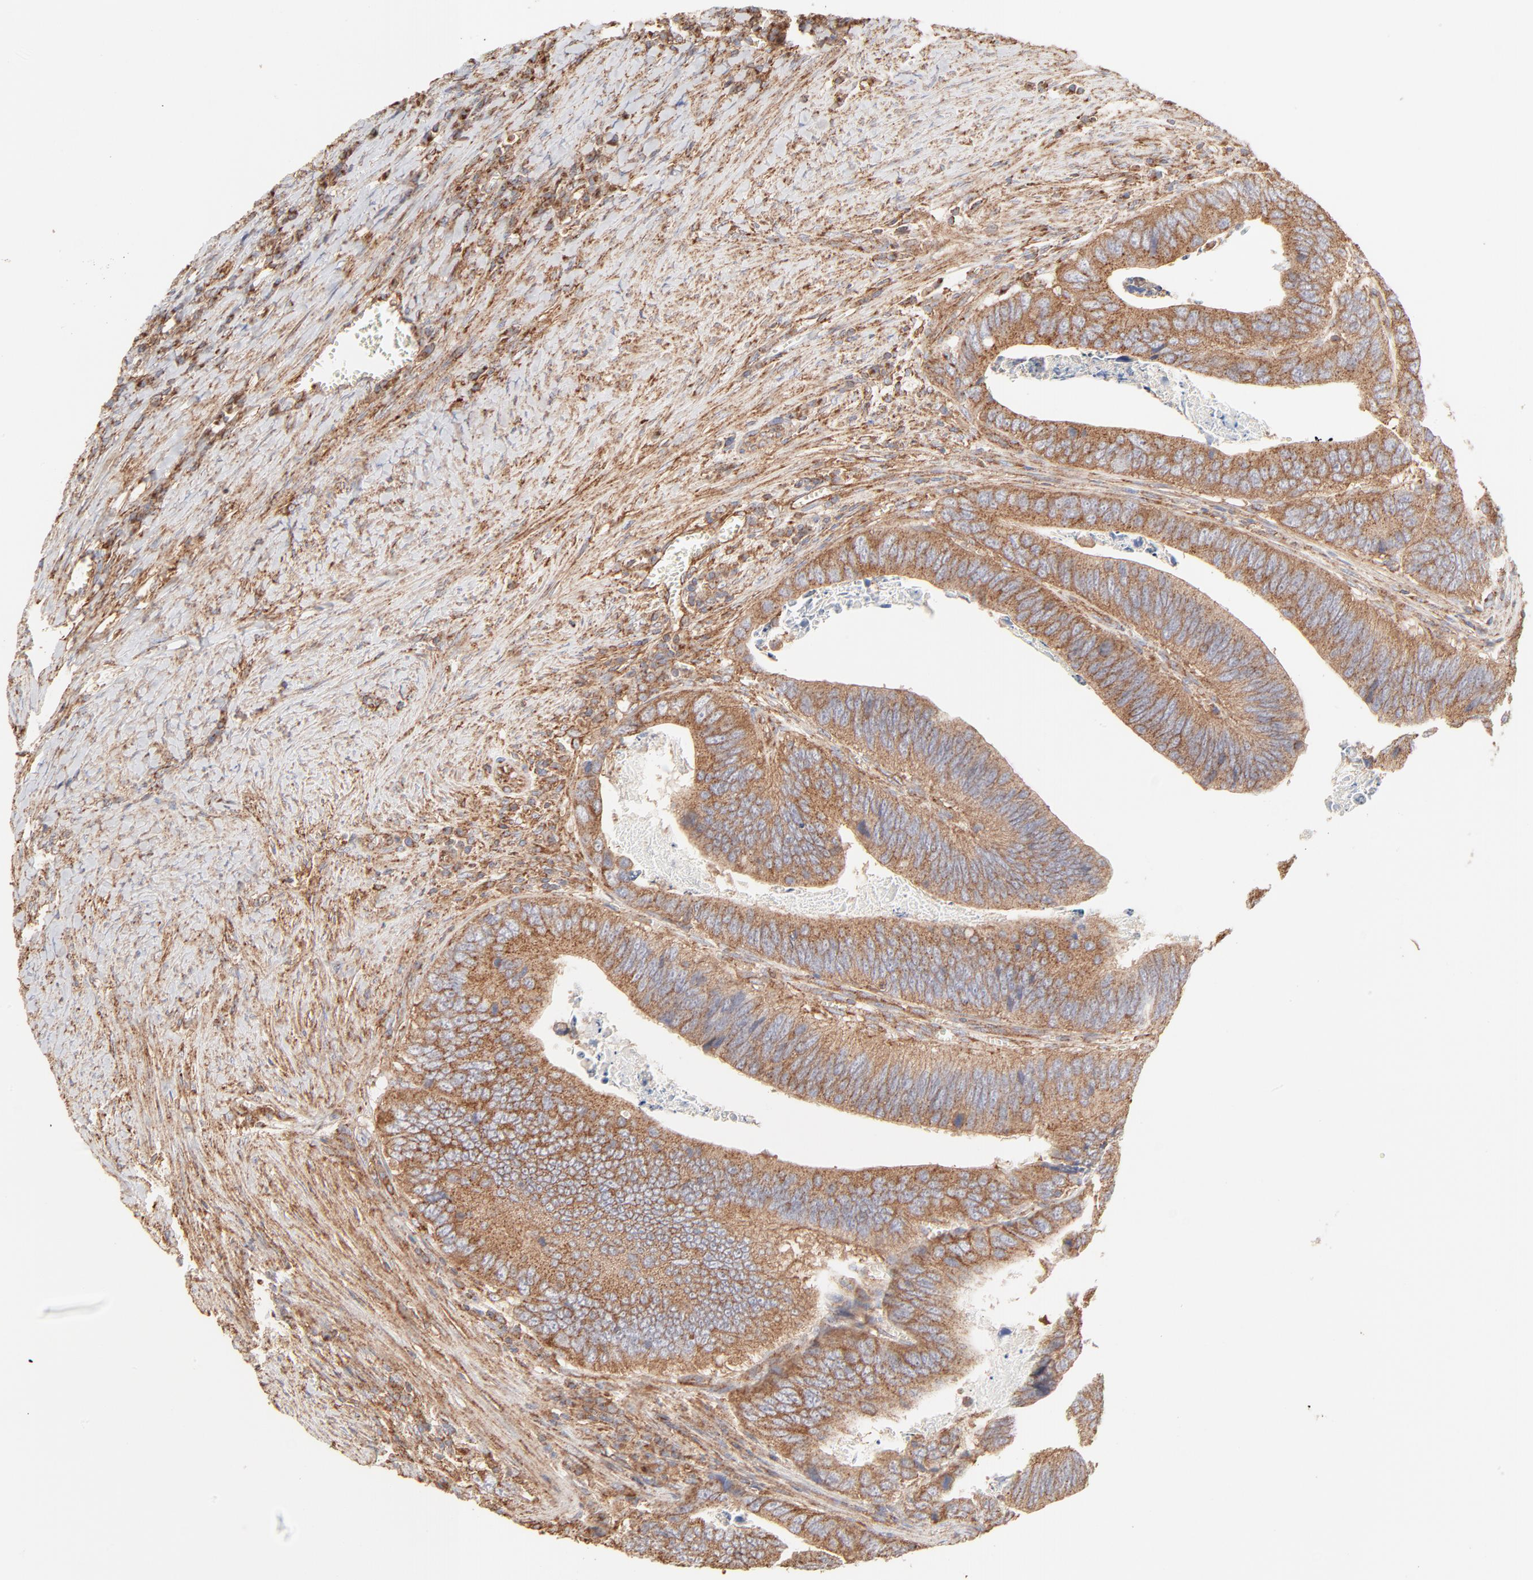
{"staining": {"intensity": "moderate", "quantity": ">75%", "location": "cytoplasmic/membranous"}, "tissue": "colorectal cancer", "cell_type": "Tumor cells", "image_type": "cancer", "snomed": [{"axis": "morphology", "description": "Adenocarcinoma, NOS"}, {"axis": "topography", "description": "Colon"}], "caption": "High-magnification brightfield microscopy of colorectal adenocarcinoma stained with DAB (brown) and counterstained with hematoxylin (blue). tumor cells exhibit moderate cytoplasmic/membranous staining is appreciated in about>75% of cells. (Stains: DAB (3,3'-diaminobenzidine) in brown, nuclei in blue, Microscopy: brightfield microscopy at high magnification).", "gene": "CLTB", "patient": {"sex": "male", "age": 72}}